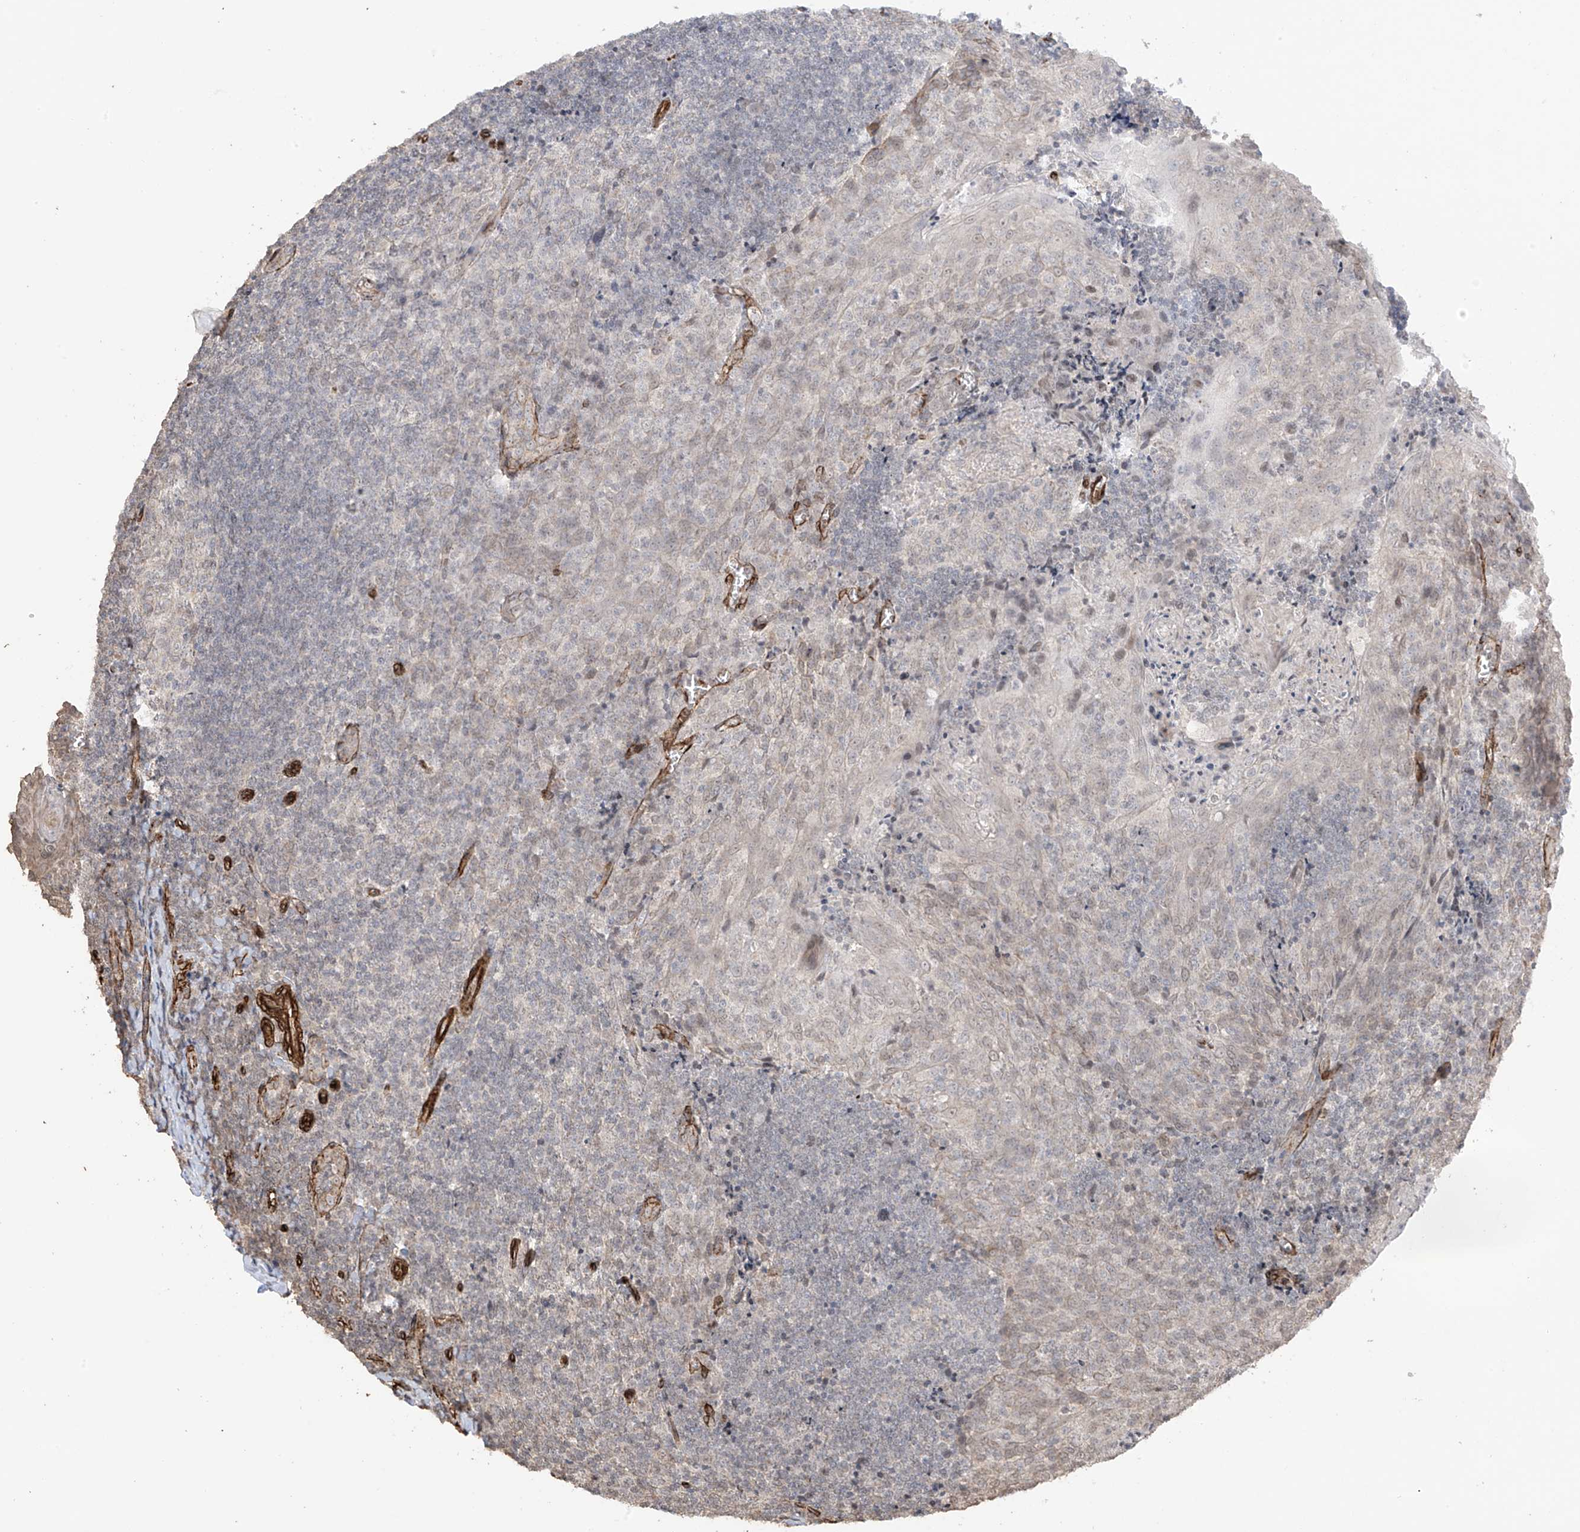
{"staining": {"intensity": "negative", "quantity": "none", "location": "none"}, "tissue": "tonsil", "cell_type": "Germinal center cells", "image_type": "normal", "snomed": [{"axis": "morphology", "description": "Normal tissue, NOS"}, {"axis": "topography", "description": "Tonsil"}], "caption": "A histopathology image of human tonsil is negative for staining in germinal center cells. (DAB immunohistochemistry (IHC) with hematoxylin counter stain).", "gene": "TTLL5", "patient": {"sex": "male", "age": 27}}